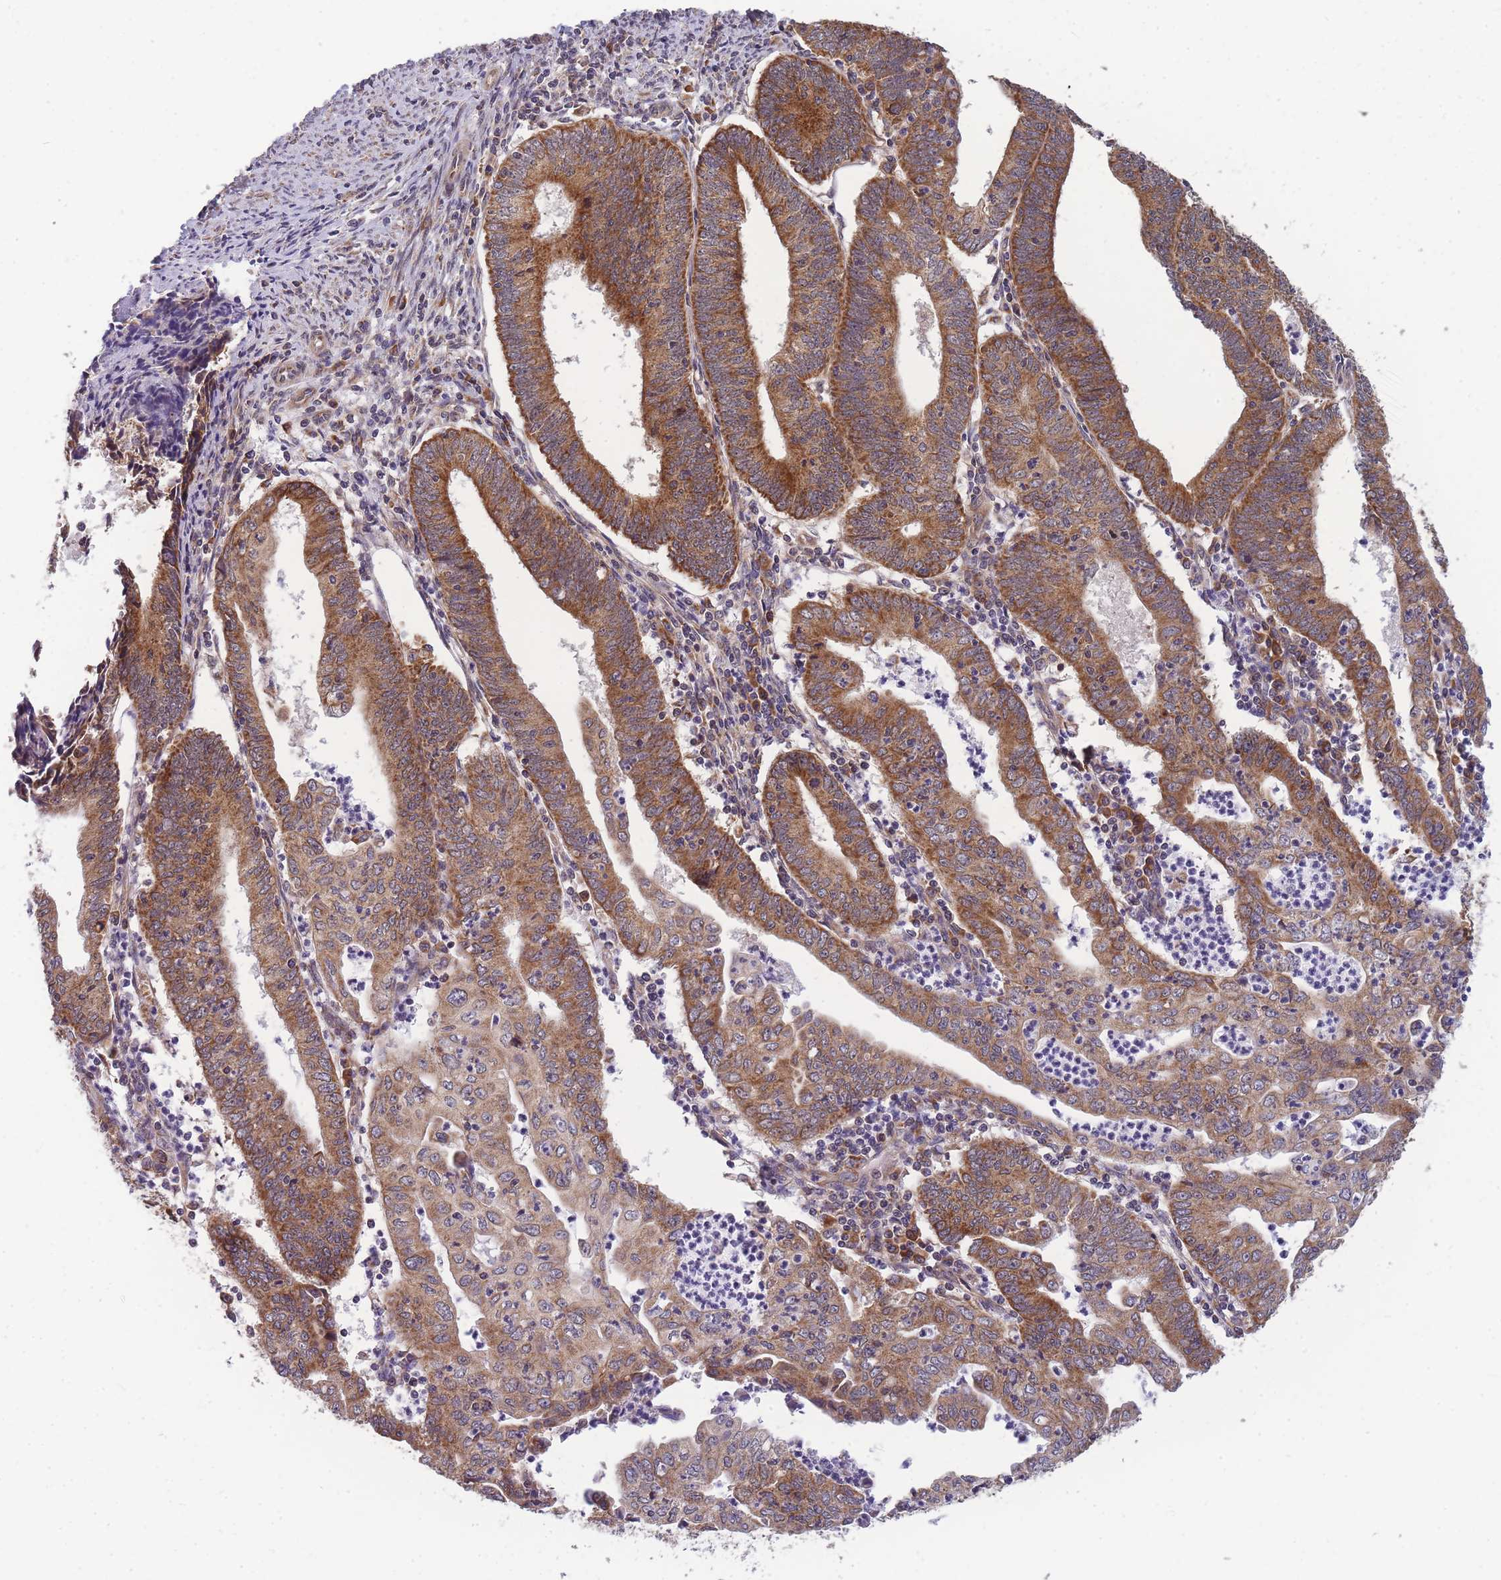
{"staining": {"intensity": "strong", "quantity": ">75%", "location": "cytoplasmic/membranous"}, "tissue": "endometrial cancer", "cell_type": "Tumor cells", "image_type": "cancer", "snomed": [{"axis": "morphology", "description": "Adenocarcinoma, NOS"}, {"axis": "topography", "description": "Endometrium"}], "caption": "Endometrial cancer tissue exhibits strong cytoplasmic/membranous positivity in approximately >75% of tumor cells, visualized by immunohistochemistry.", "gene": "MRPL23", "patient": {"sex": "female", "age": 60}}